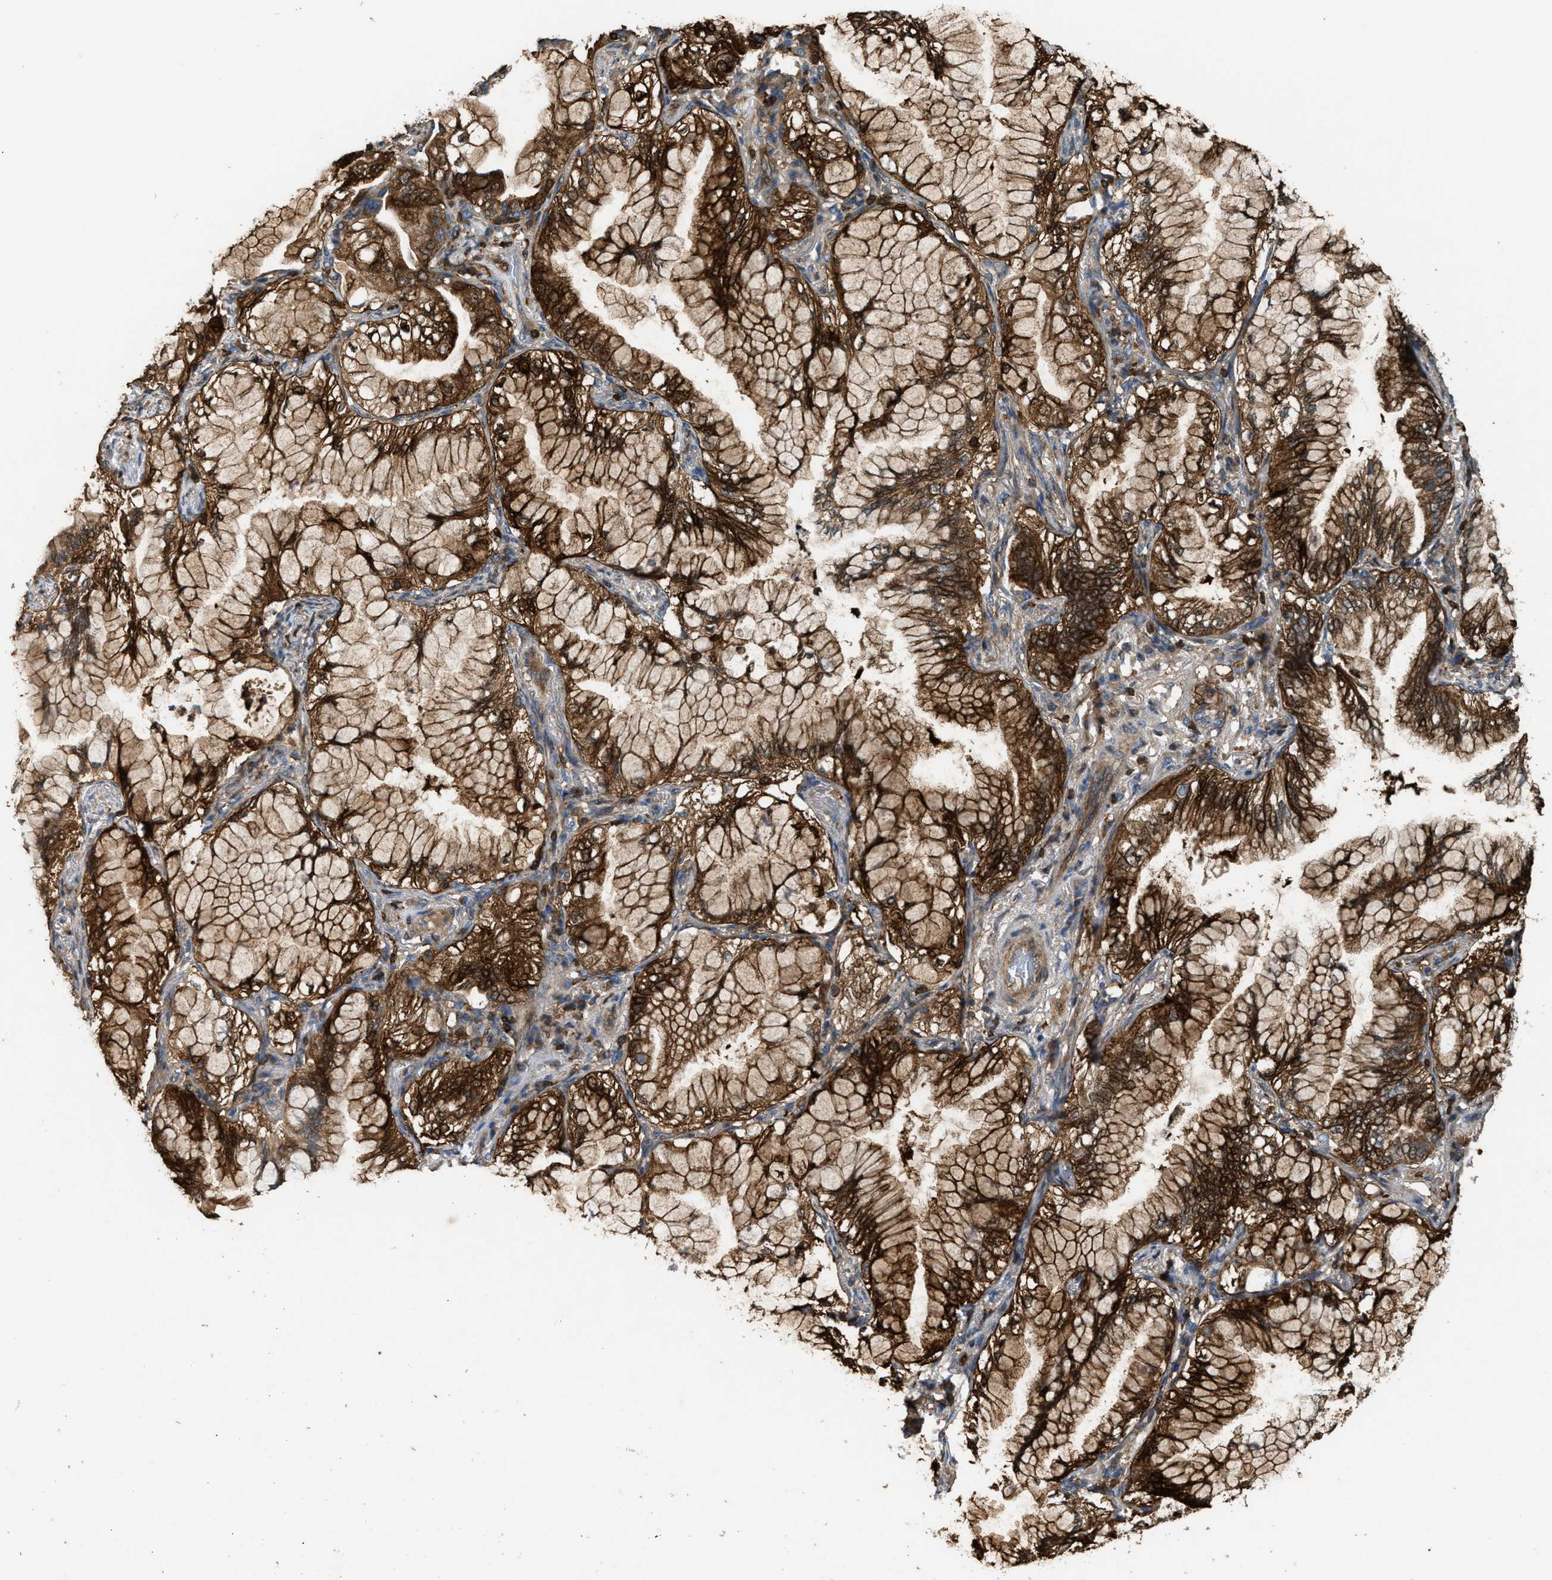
{"staining": {"intensity": "strong", "quantity": ">75%", "location": "cytoplasmic/membranous"}, "tissue": "lung cancer", "cell_type": "Tumor cells", "image_type": "cancer", "snomed": [{"axis": "morphology", "description": "Adenocarcinoma, NOS"}, {"axis": "topography", "description": "Lung"}], "caption": "IHC image of neoplastic tissue: human lung cancer (adenocarcinoma) stained using immunohistochemistry (IHC) reveals high levels of strong protein expression localized specifically in the cytoplasmic/membranous of tumor cells, appearing as a cytoplasmic/membranous brown color.", "gene": "SERPINB5", "patient": {"sex": "female", "age": 70}}